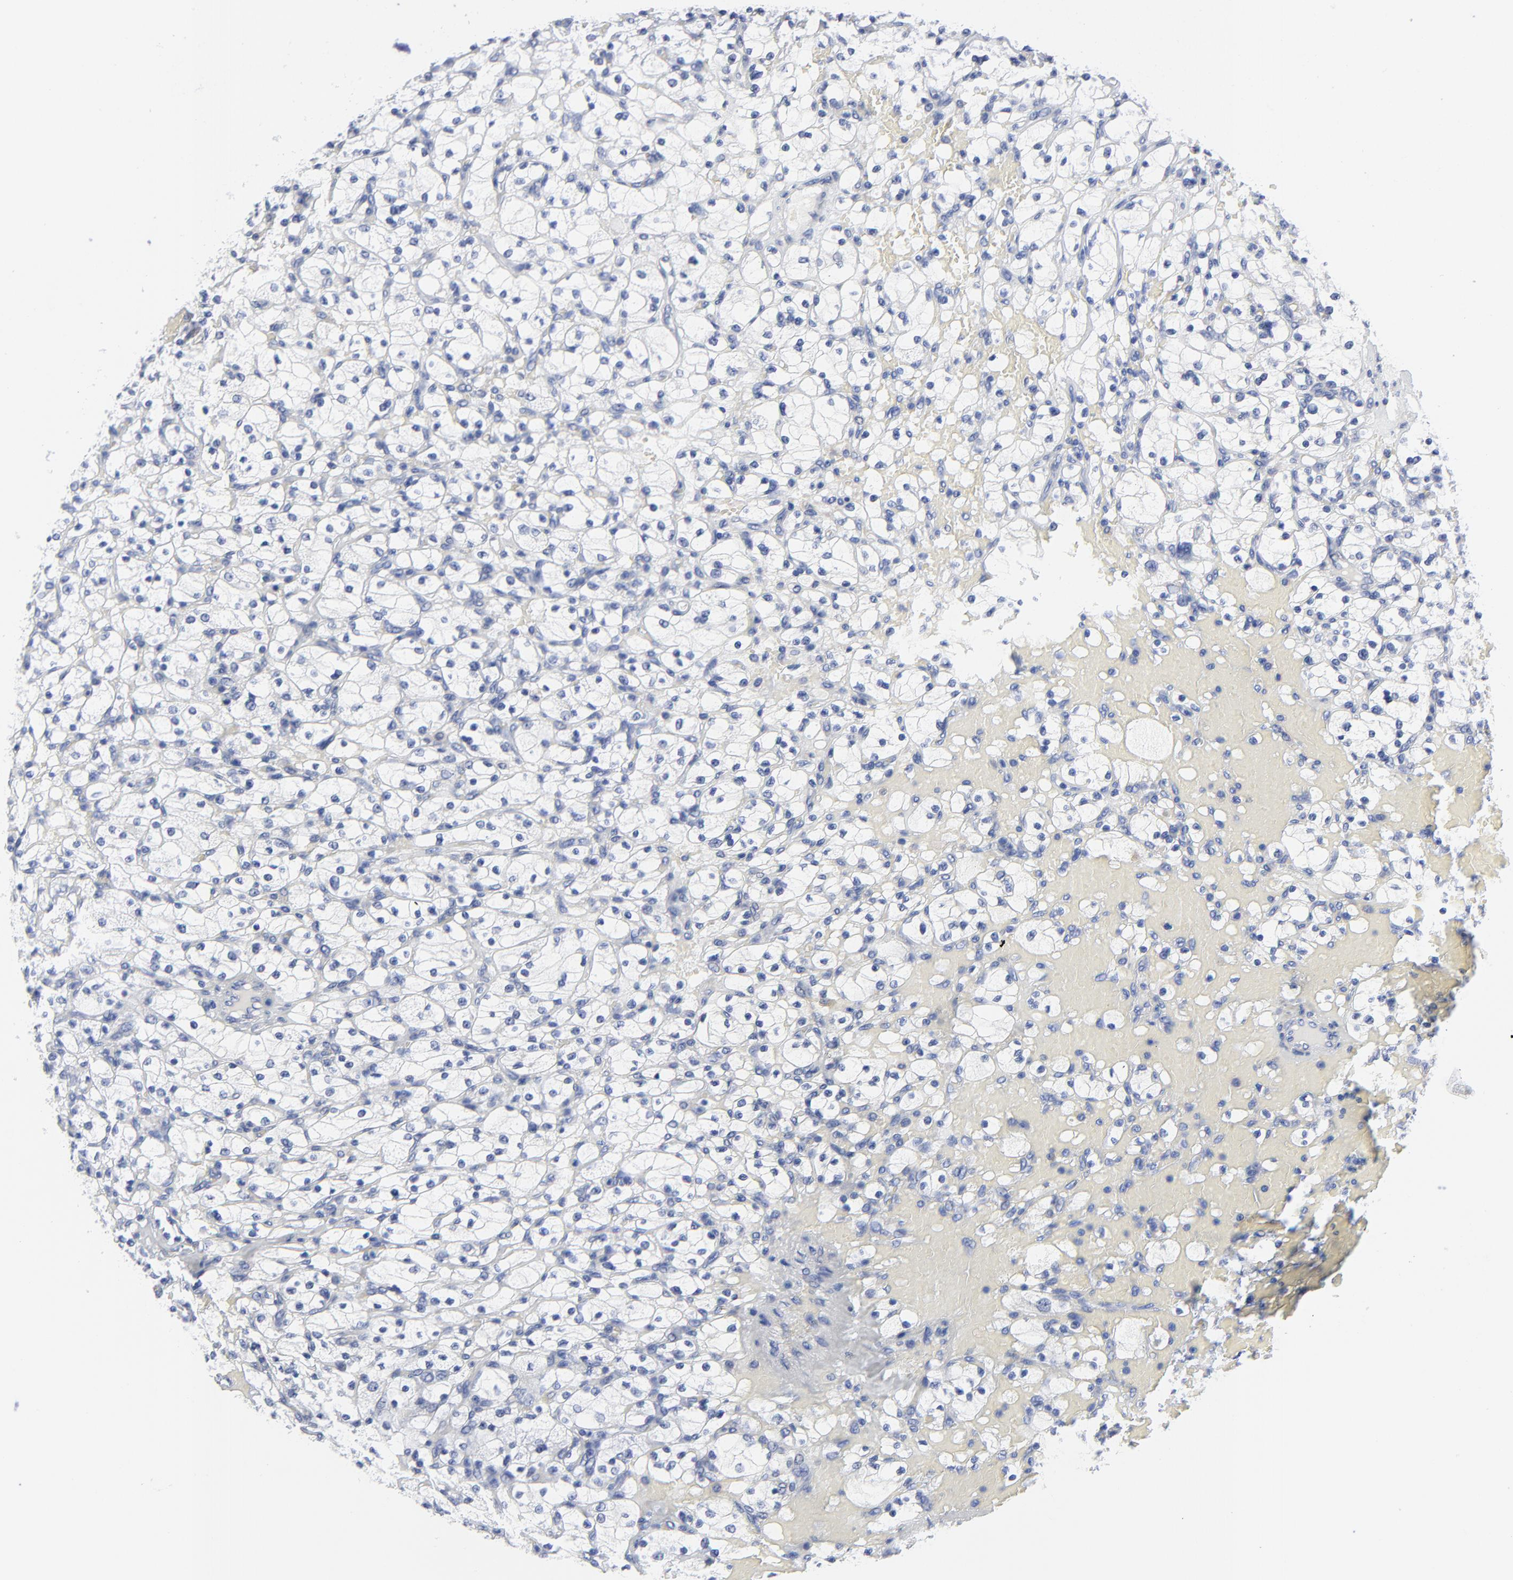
{"staining": {"intensity": "negative", "quantity": "none", "location": "none"}, "tissue": "renal cancer", "cell_type": "Tumor cells", "image_type": "cancer", "snomed": [{"axis": "morphology", "description": "Adenocarcinoma, NOS"}, {"axis": "topography", "description": "Kidney"}], "caption": "This is an IHC histopathology image of human renal cancer. There is no positivity in tumor cells.", "gene": "STAT2", "patient": {"sex": "female", "age": 83}}